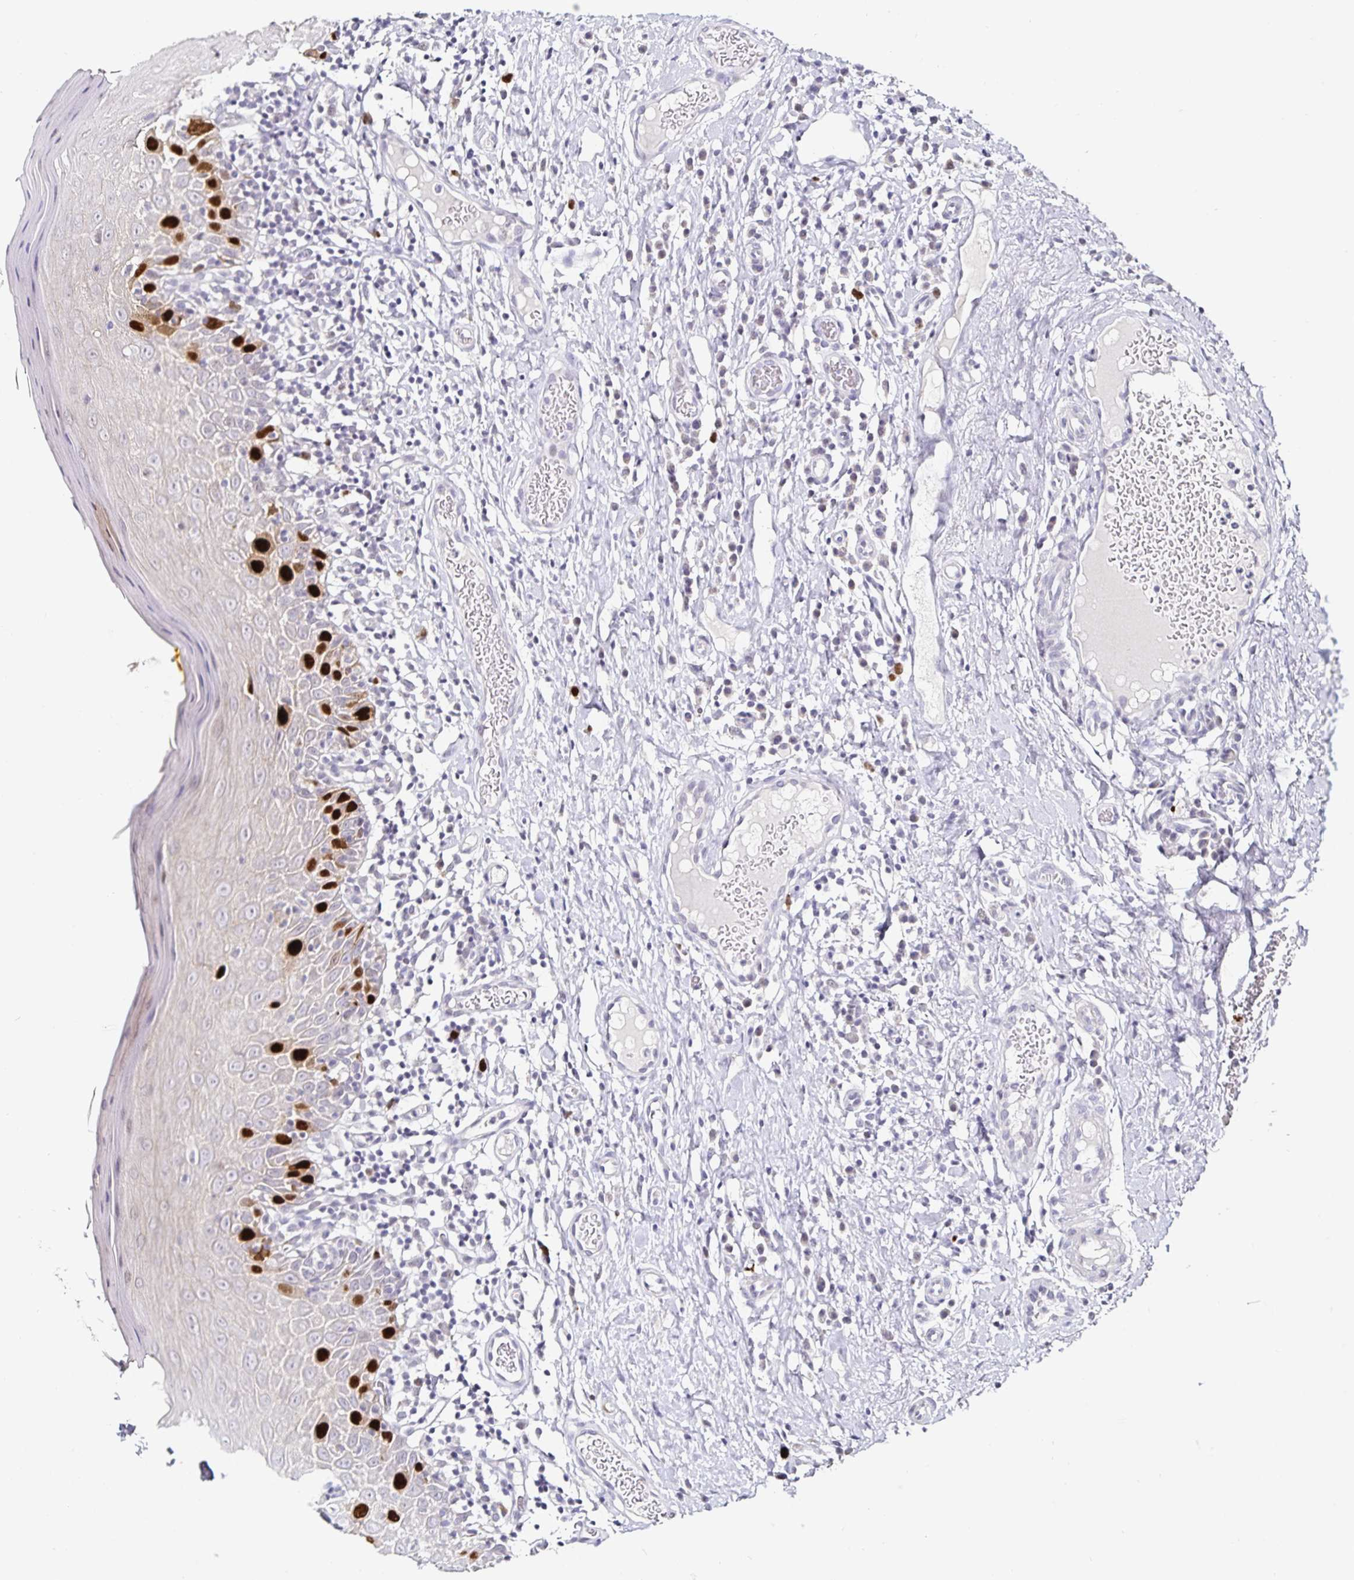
{"staining": {"intensity": "strong", "quantity": "<25%", "location": "nuclear"}, "tissue": "oral mucosa", "cell_type": "Squamous epithelial cells", "image_type": "normal", "snomed": [{"axis": "morphology", "description": "Normal tissue, NOS"}, {"axis": "topography", "description": "Oral tissue"}, {"axis": "topography", "description": "Tounge, NOS"}], "caption": "Normal oral mucosa was stained to show a protein in brown. There is medium levels of strong nuclear staining in approximately <25% of squamous epithelial cells. The protein is stained brown, and the nuclei are stained in blue (DAB (3,3'-diaminobenzidine) IHC with brightfield microscopy, high magnification).", "gene": "ANLN", "patient": {"sex": "female", "age": 58}}